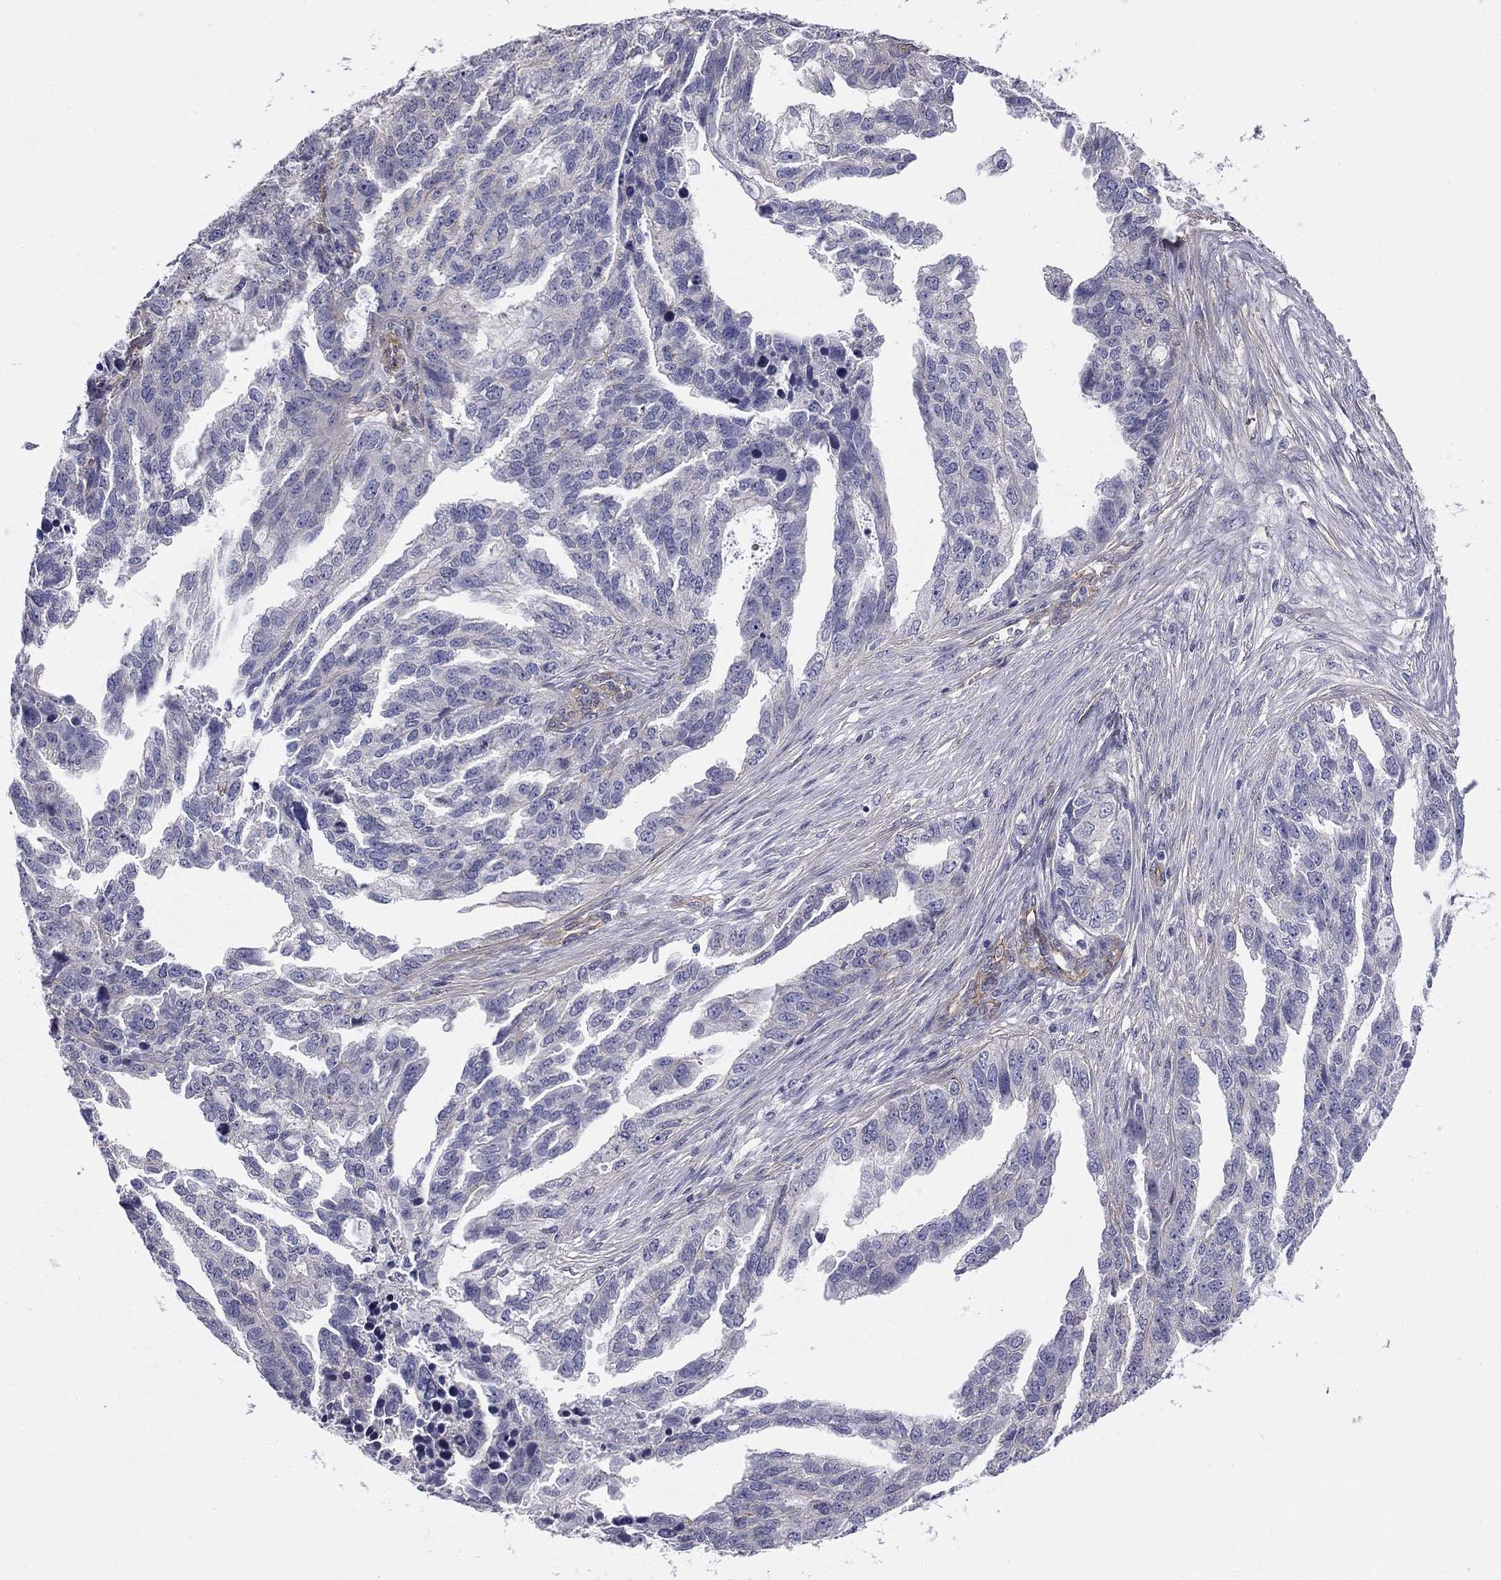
{"staining": {"intensity": "negative", "quantity": "none", "location": "none"}, "tissue": "ovarian cancer", "cell_type": "Tumor cells", "image_type": "cancer", "snomed": [{"axis": "morphology", "description": "Cystadenocarcinoma, serous, NOS"}, {"axis": "topography", "description": "Ovary"}], "caption": "There is no significant positivity in tumor cells of ovarian cancer. Brightfield microscopy of immunohistochemistry (IHC) stained with DAB (brown) and hematoxylin (blue), captured at high magnification.", "gene": "TCHH", "patient": {"sex": "female", "age": 51}}